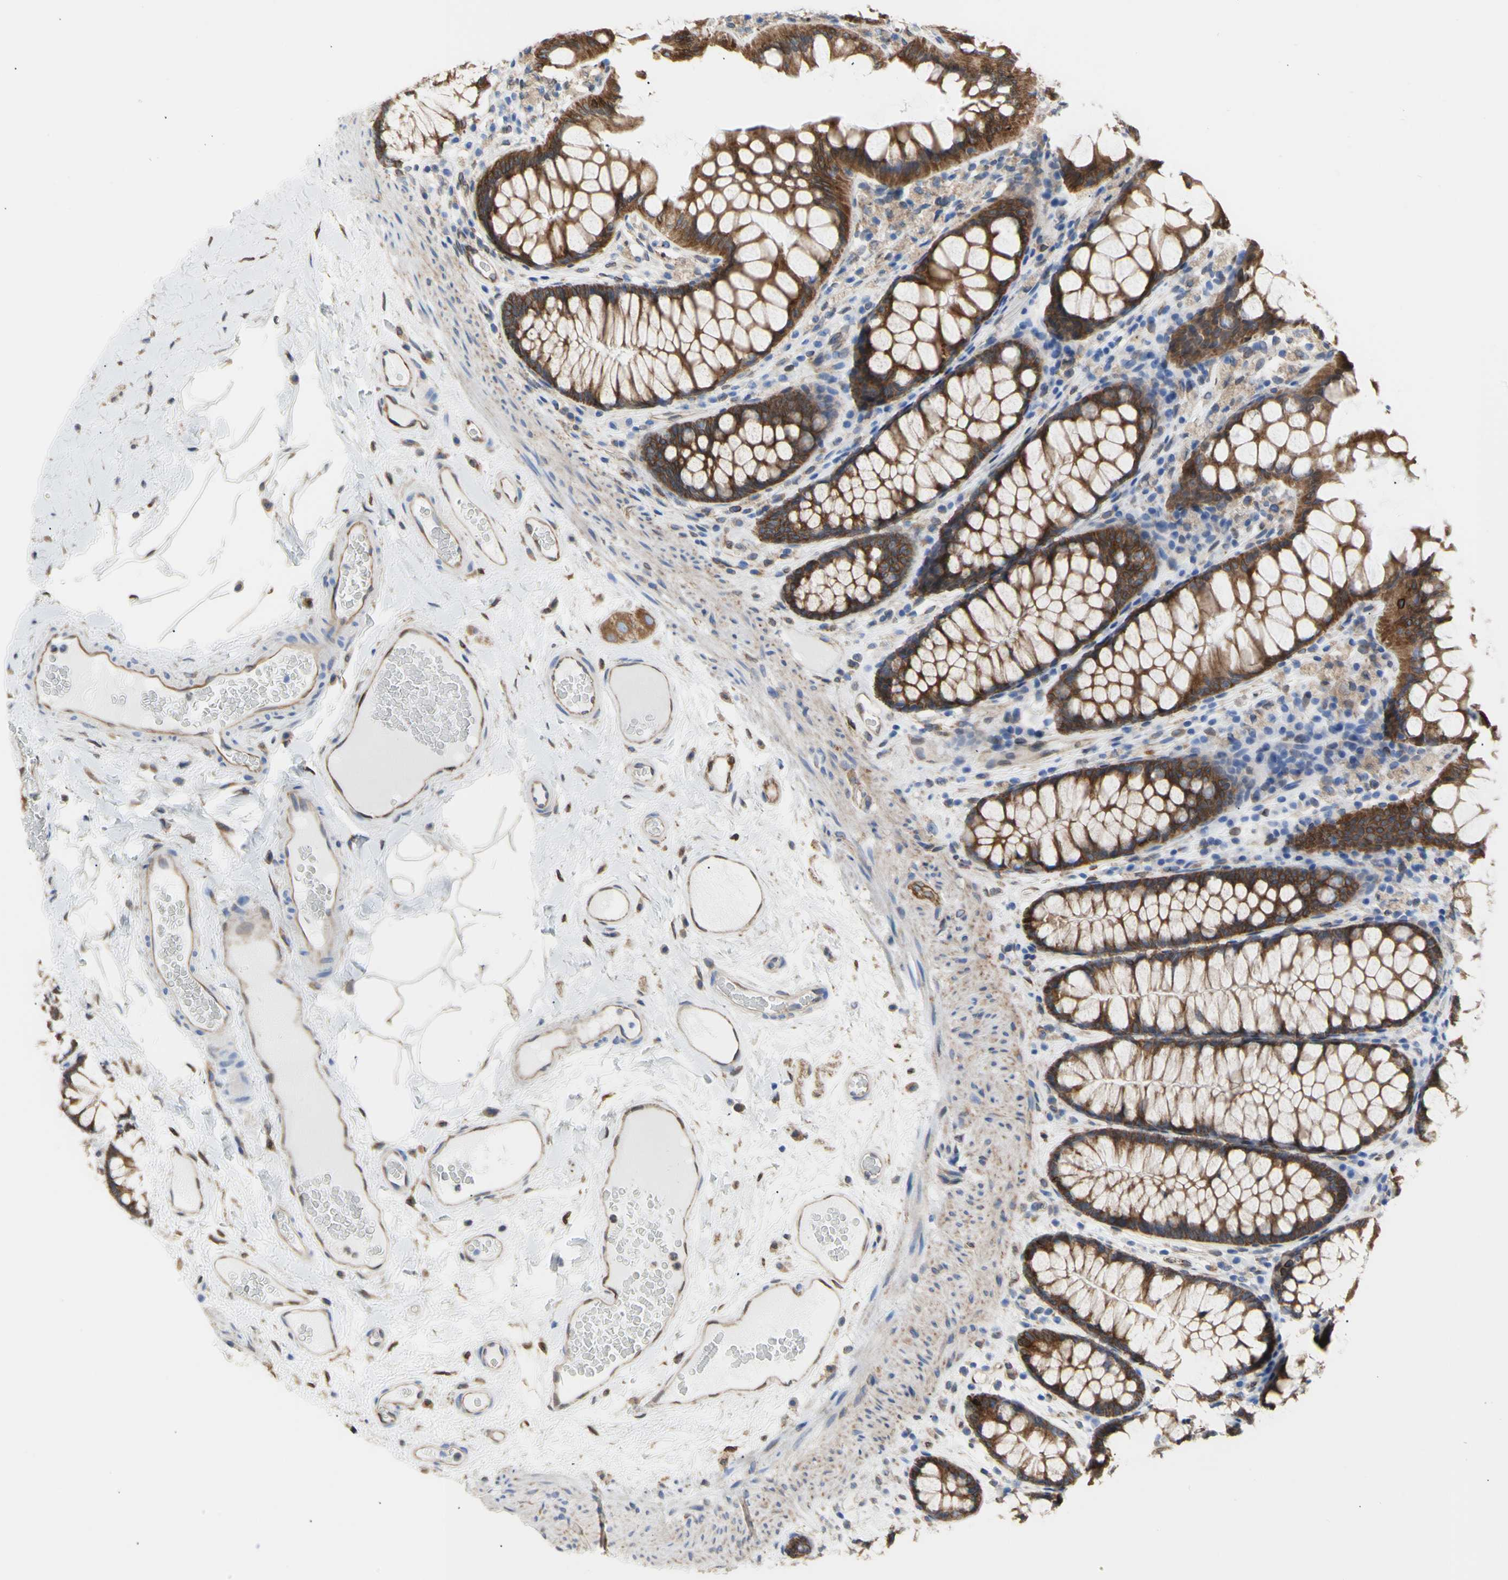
{"staining": {"intensity": "moderate", "quantity": "25%-75%", "location": "cytoplasmic/membranous"}, "tissue": "colon", "cell_type": "Endothelial cells", "image_type": "normal", "snomed": [{"axis": "morphology", "description": "Normal tissue, NOS"}, {"axis": "topography", "description": "Colon"}], "caption": "An image of colon stained for a protein demonstrates moderate cytoplasmic/membranous brown staining in endothelial cells. The staining was performed using DAB (3,3'-diaminobenzidine), with brown indicating positive protein expression. Nuclei are stained blue with hematoxylin.", "gene": "ERLIN1", "patient": {"sex": "female", "age": 55}}